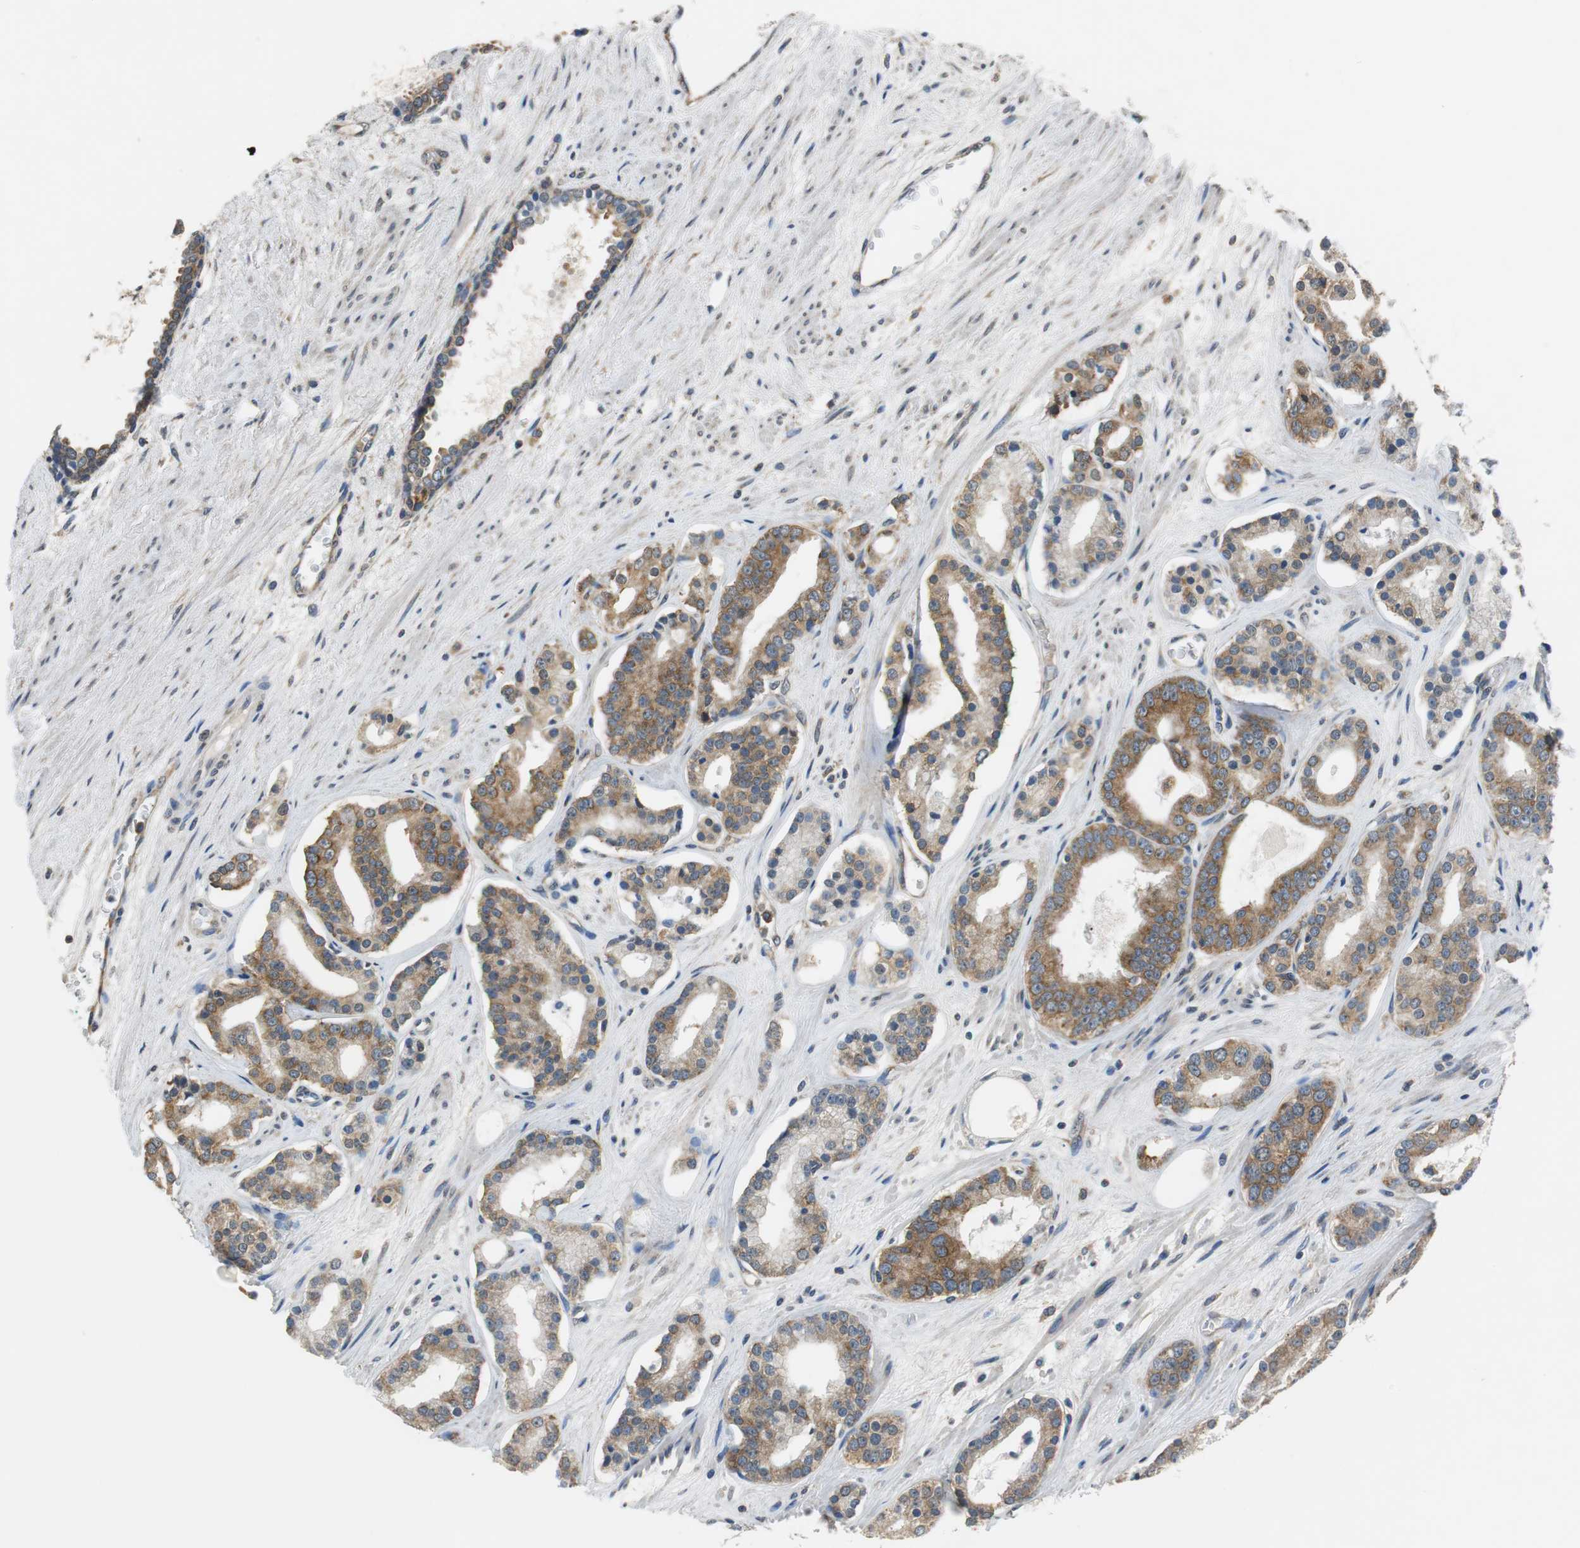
{"staining": {"intensity": "moderate", "quantity": ">75%", "location": "cytoplasmic/membranous"}, "tissue": "prostate cancer", "cell_type": "Tumor cells", "image_type": "cancer", "snomed": [{"axis": "morphology", "description": "Adenocarcinoma, Low grade"}, {"axis": "topography", "description": "Prostate"}], "caption": "This image shows immunohistochemistry (IHC) staining of prostate cancer, with medium moderate cytoplasmic/membranous expression in approximately >75% of tumor cells.", "gene": "CNOT3", "patient": {"sex": "male", "age": 63}}